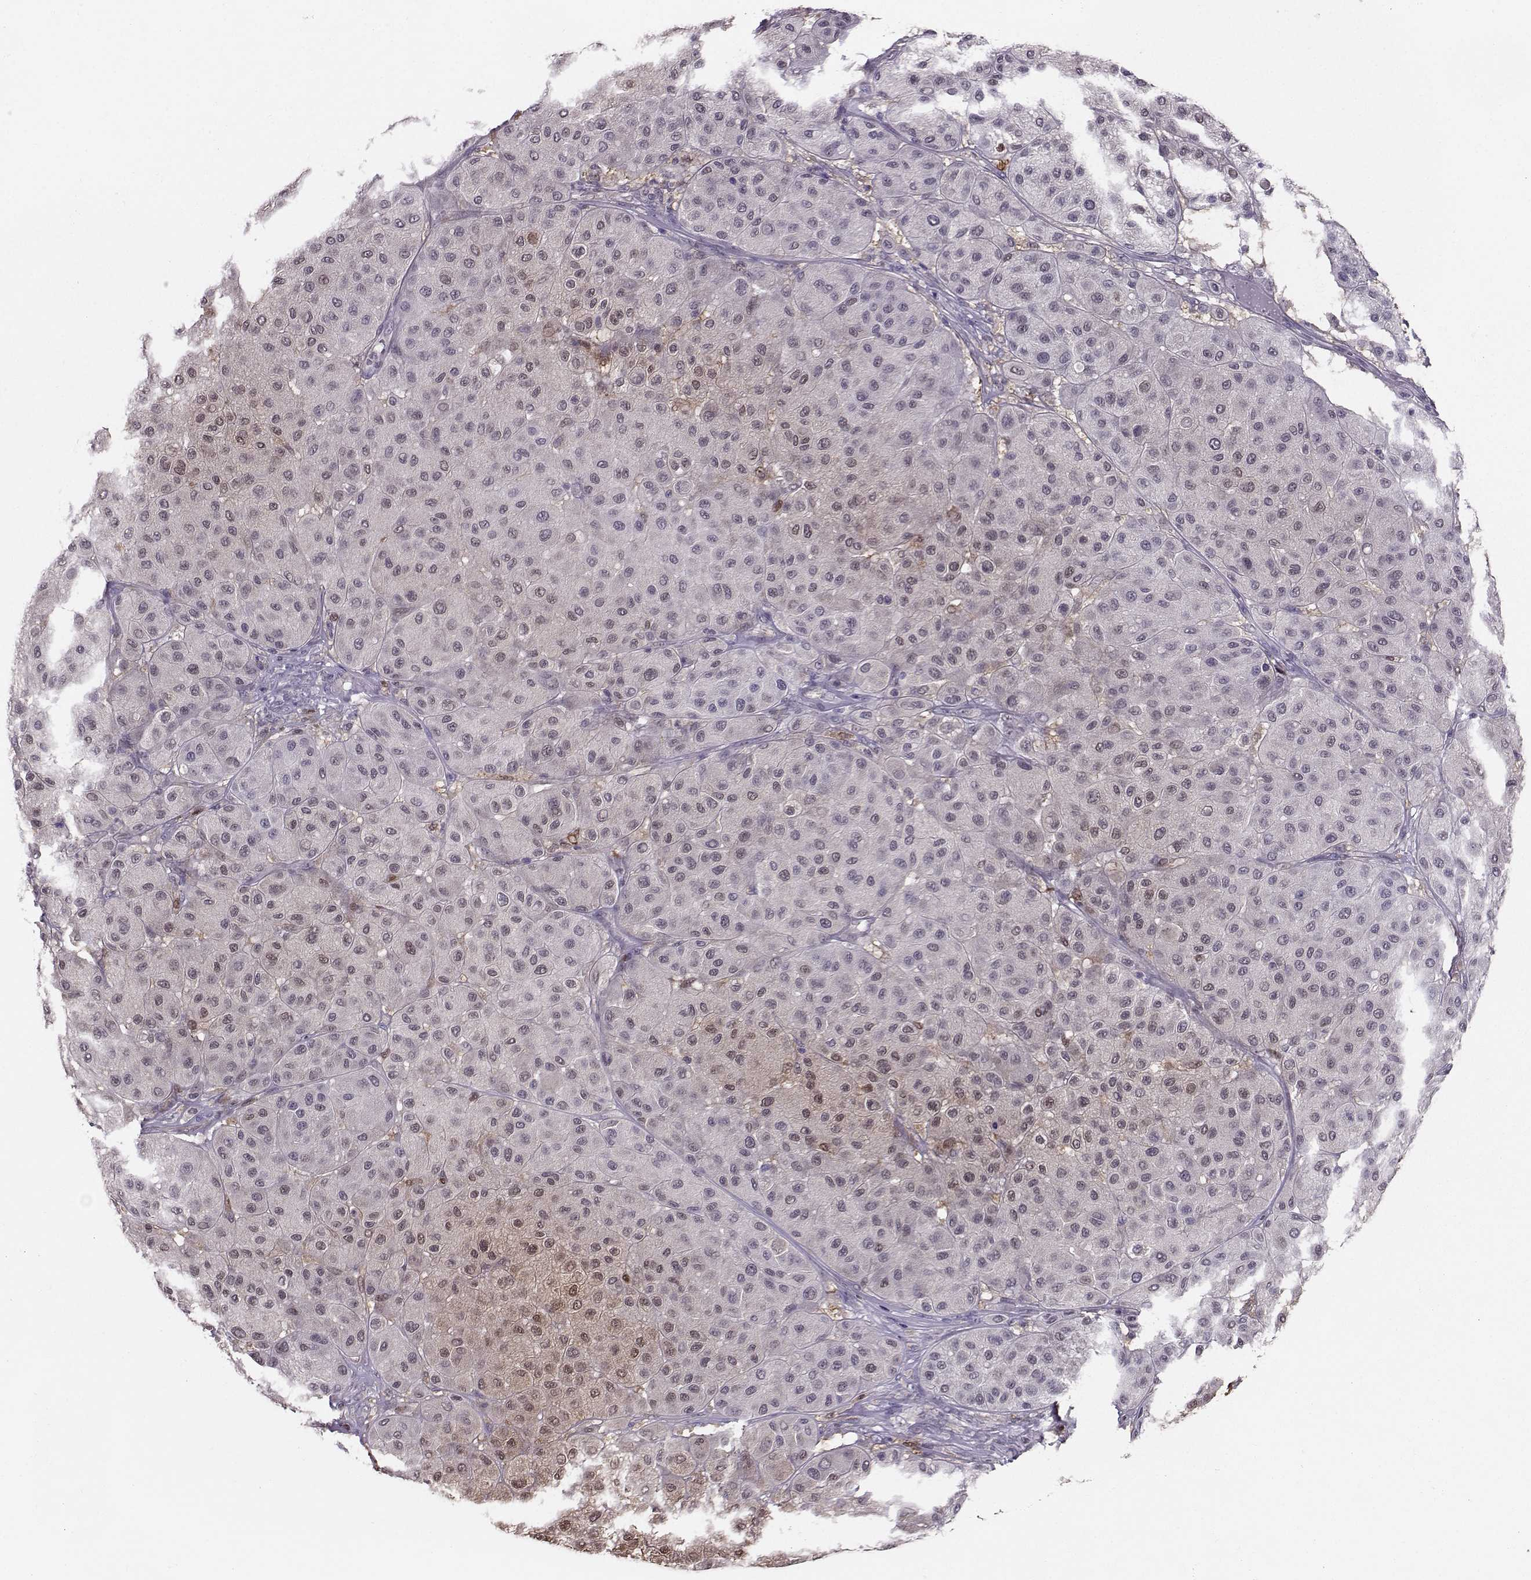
{"staining": {"intensity": "negative", "quantity": "none", "location": "none"}, "tissue": "melanoma", "cell_type": "Tumor cells", "image_type": "cancer", "snomed": [{"axis": "morphology", "description": "Malignant melanoma, Metastatic site"}, {"axis": "topography", "description": "Smooth muscle"}], "caption": "The immunohistochemistry image has no significant staining in tumor cells of melanoma tissue. (Brightfield microscopy of DAB (3,3'-diaminobenzidine) immunohistochemistry (IHC) at high magnification).", "gene": "PGK1", "patient": {"sex": "male", "age": 41}}